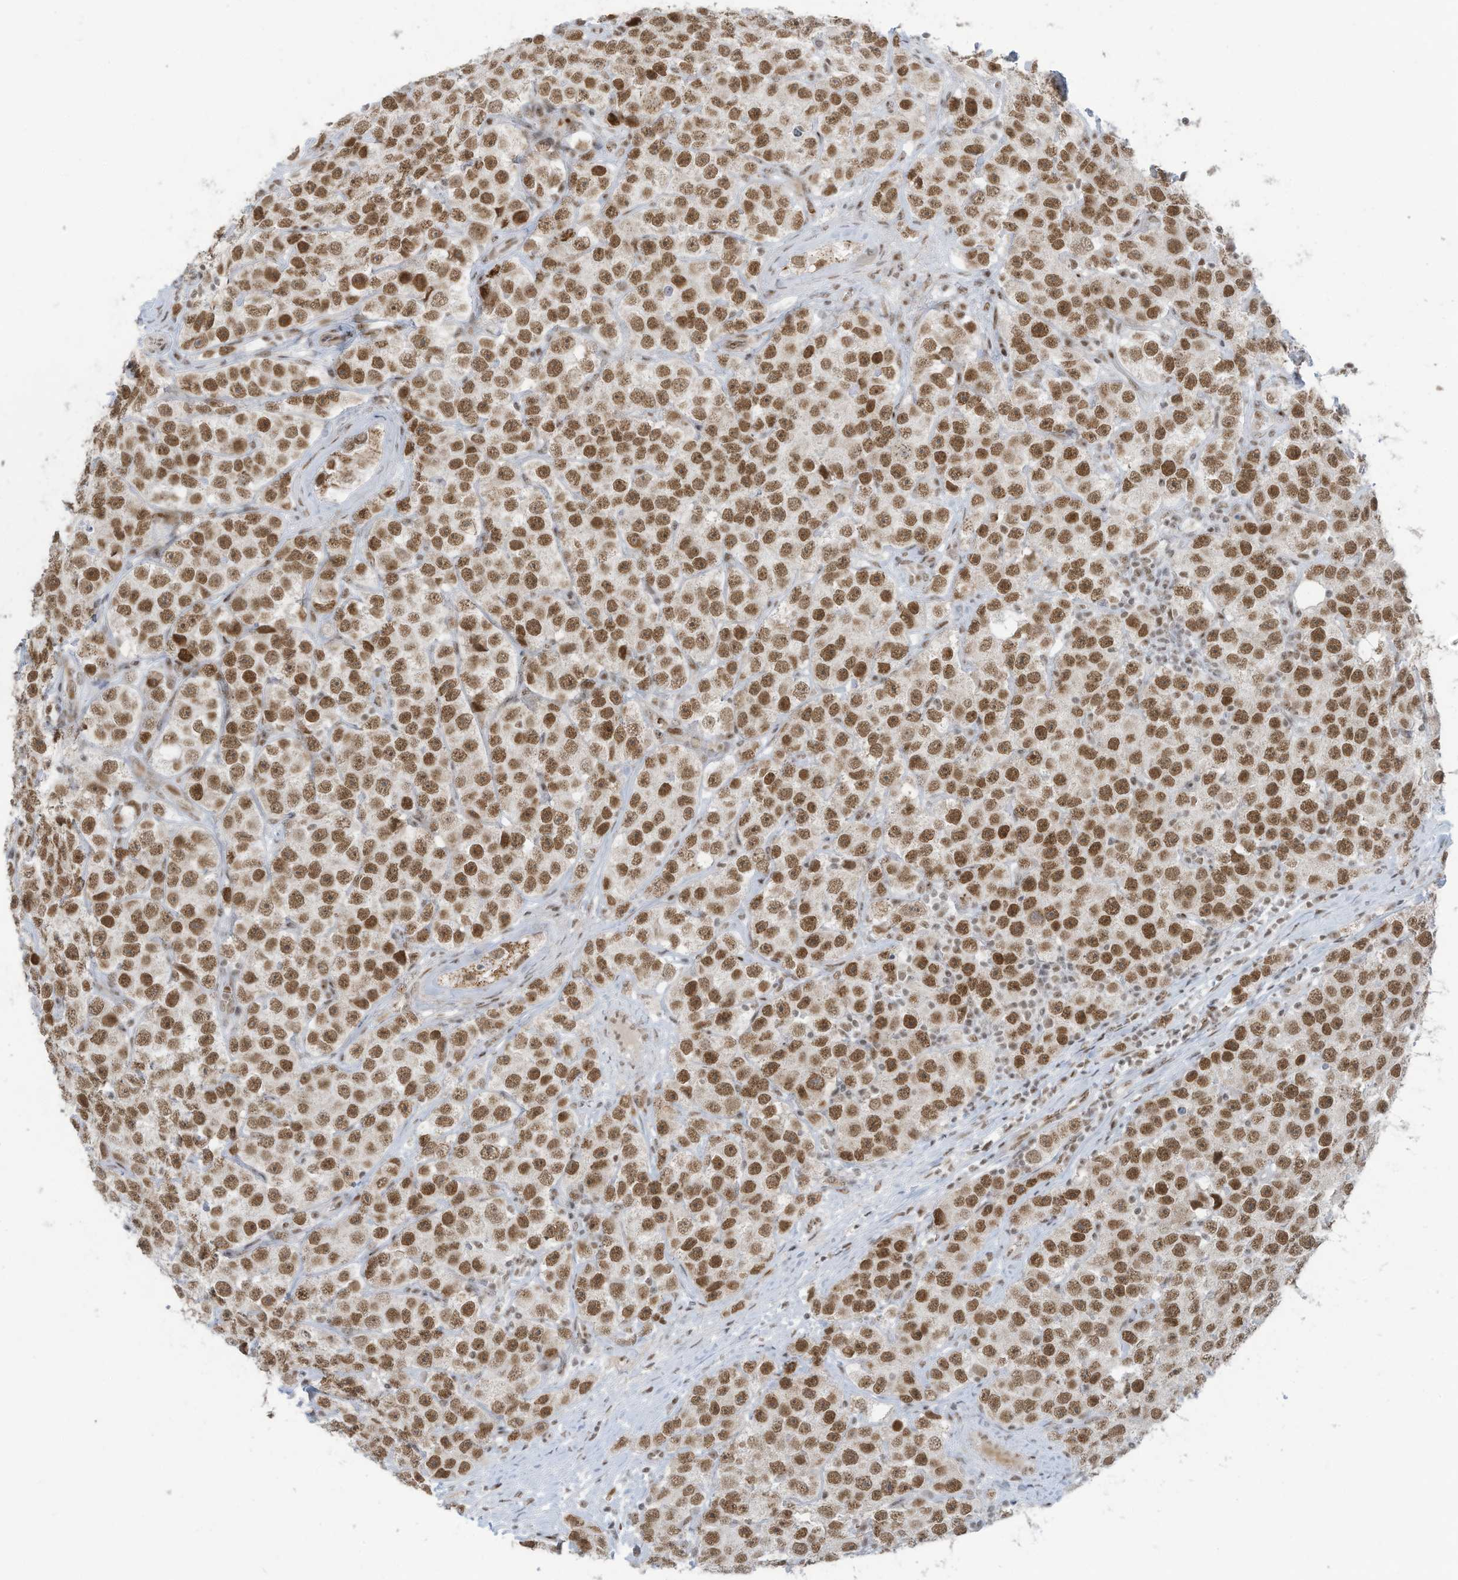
{"staining": {"intensity": "moderate", "quantity": ">75%", "location": "nuclear"}, "tissue": "testis cancer", "cell_type": "Tumor cells", "image_type": "cancer", "snomed": [{"axis": "morphology", "description": "Seminoma, NOS"}, {"axis": "topography", "description": "Testis"}], "caption": "An image of human testis cancer (seminoma) stained for a protein reveals moderate nuclear brown staining in tumor cells.", "gene": "ECT2L", "patient": {"sex": "male", "age": 28}}